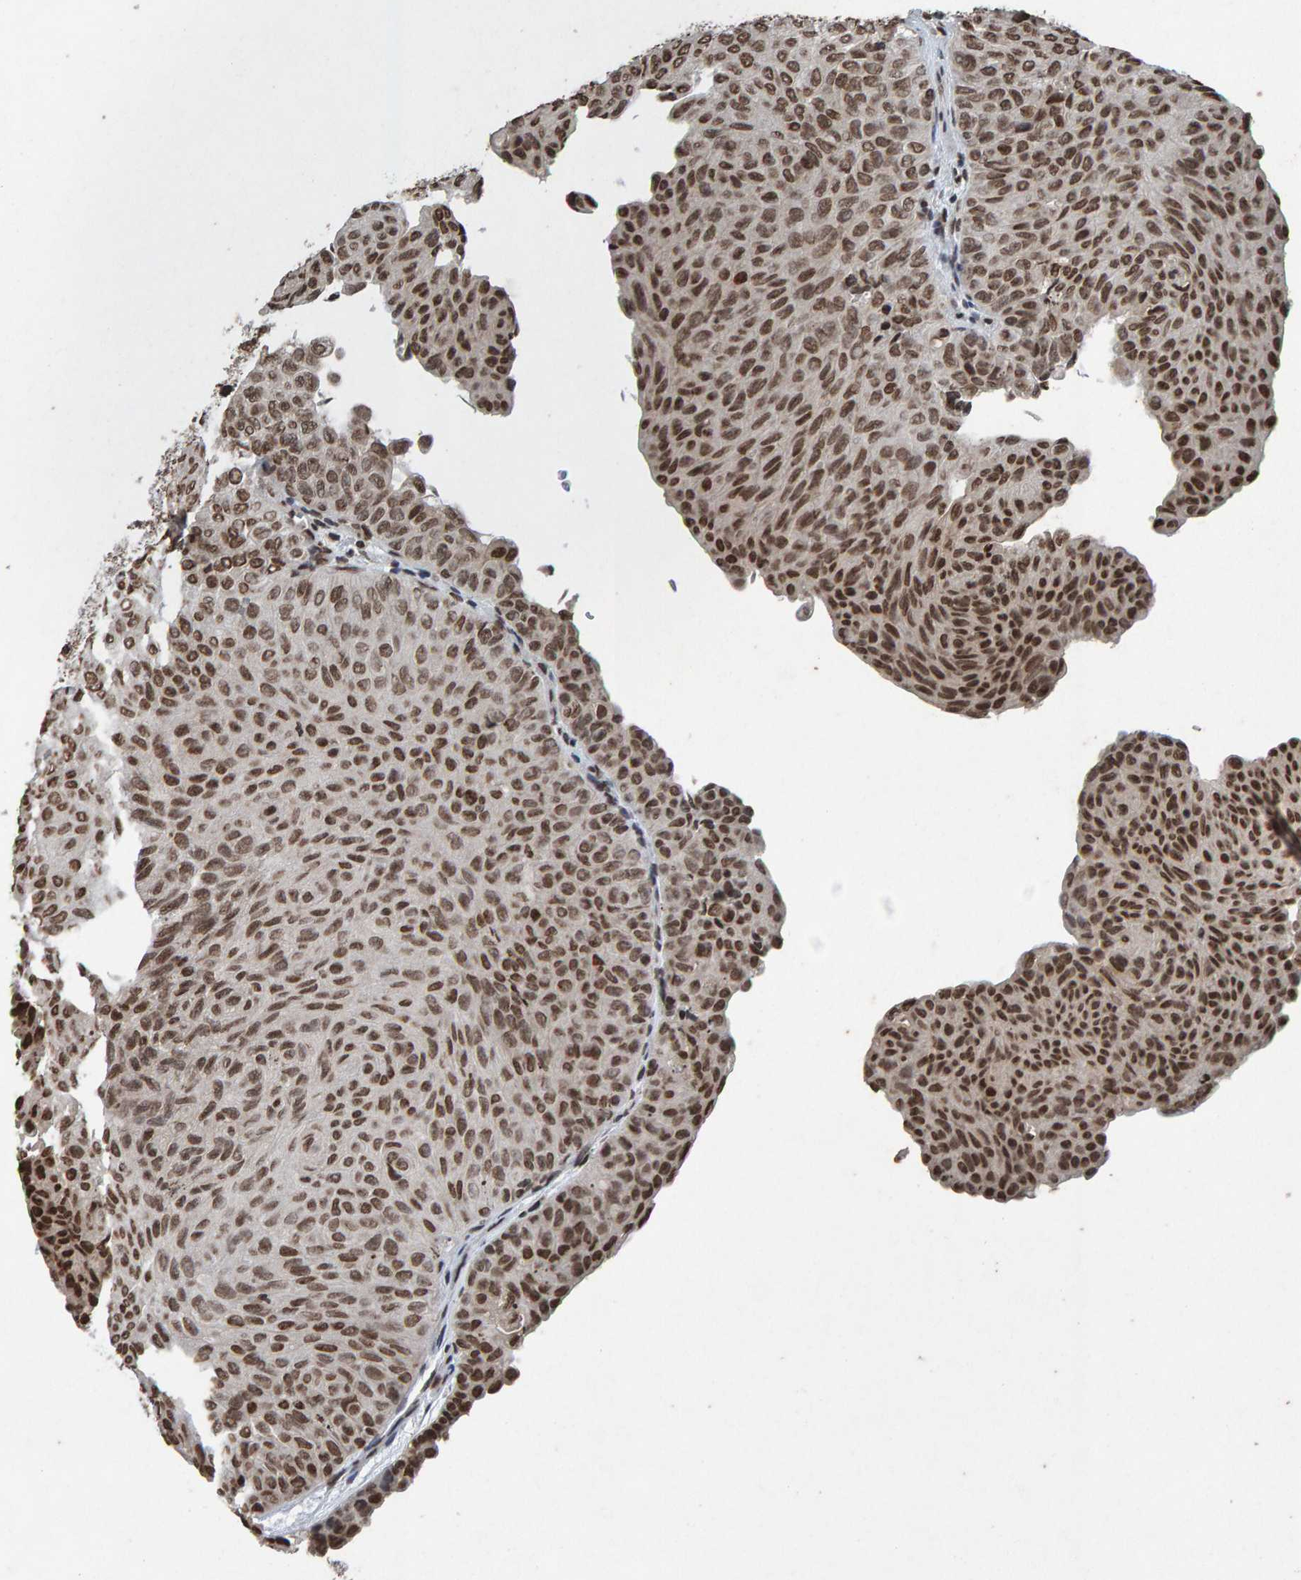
{"staining": {"intensity": "moderate", "quantity": ">75%", "location": "nuclear"}, "tissue": "urothelial cancer", "cell_type": "Tumor cells", "image_type": "cancer", "snomed": [{"axis": "morphology", "description": "Urothelial carcinoma, Low grade"}, {"axis": "topography", "description": "Urinary bladder"}], "caption": "Urothelial cancer tissue reveals moderate nuclear expression in about >75% of tumor cells", "gene": "H2AZ1", "patient": {"sex": "male", "age": 78}}